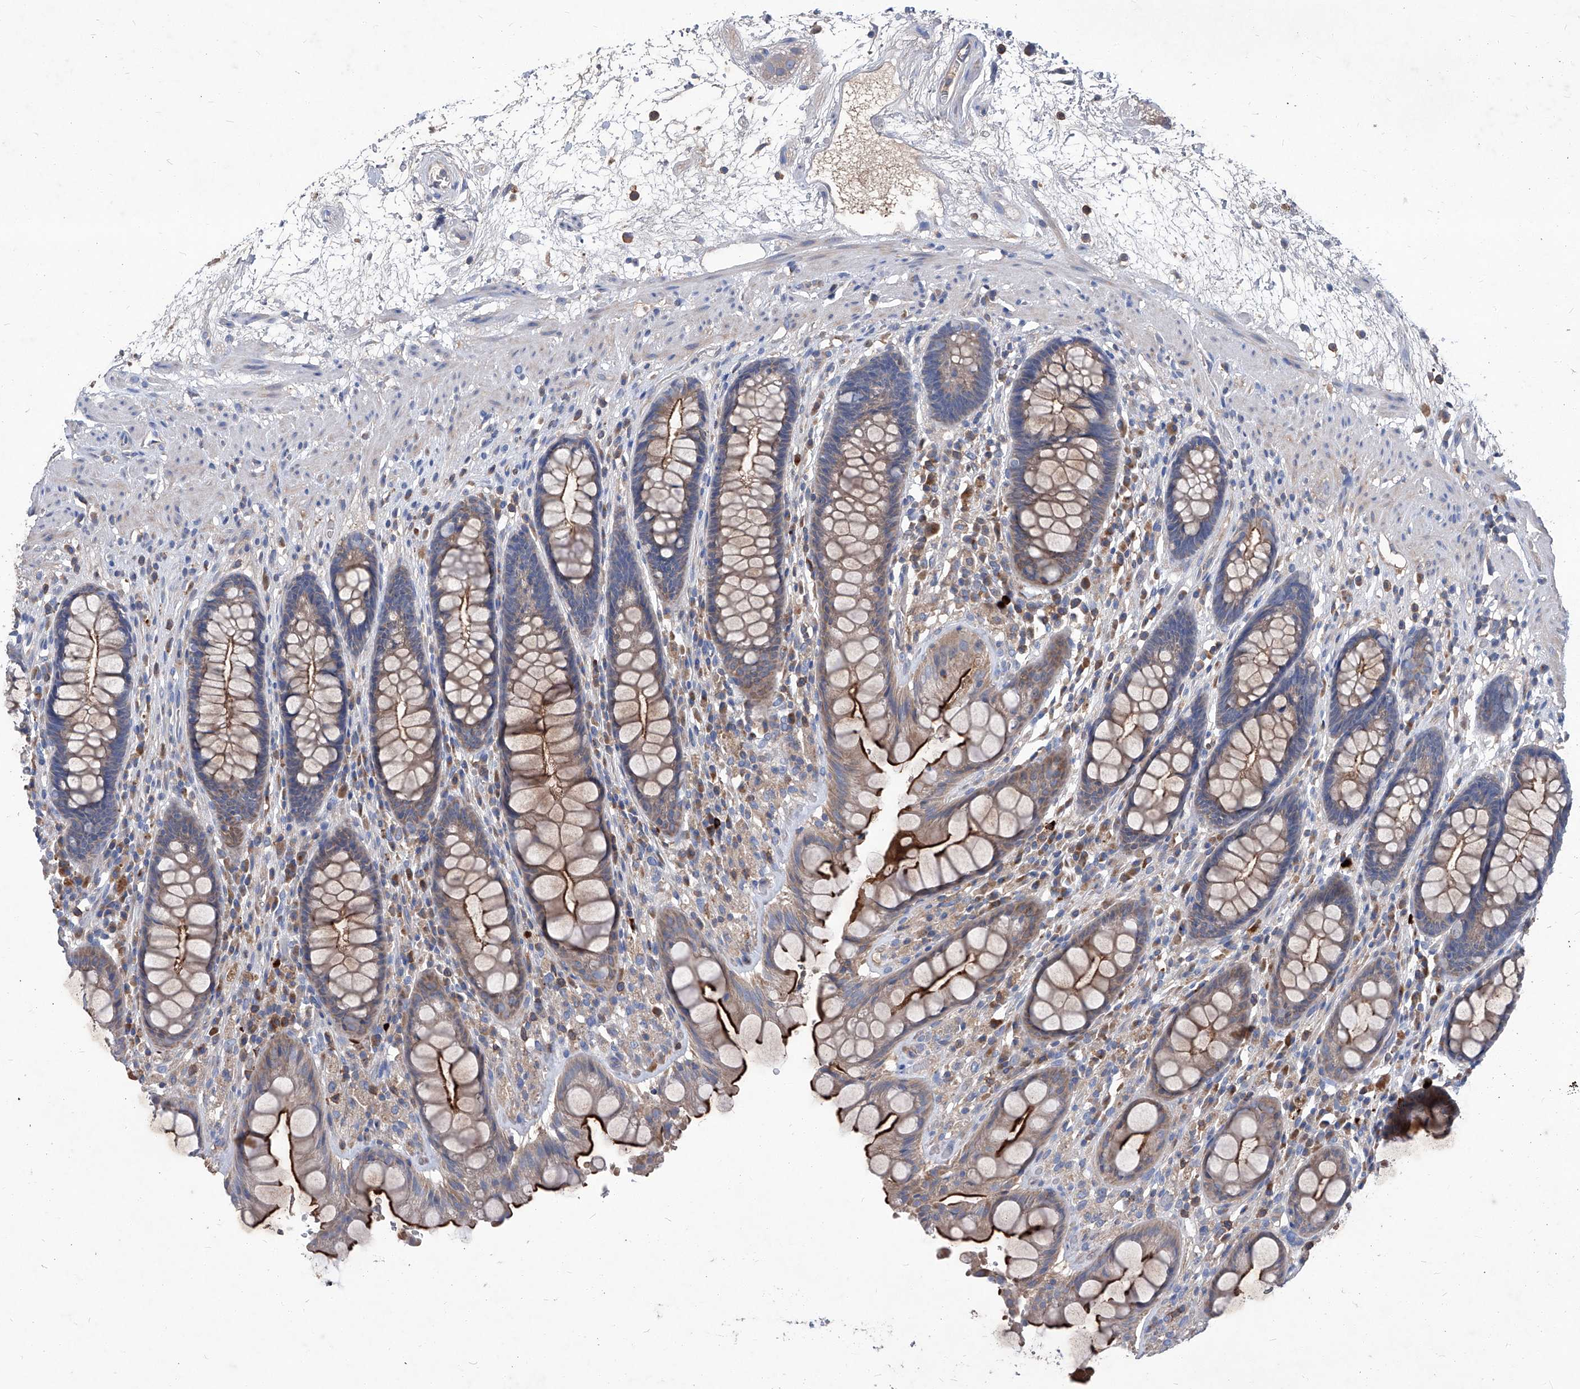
{"staining": {"intensity": "strong", "quantity": "25%-75%", "location": "cytoplasmic/membranous"}, "tissue": "rectum", "cell_type": "Glandular cells", "image_type": "normal", "snomed": [{"axis": "morphology", "description": "Normal tissue, NOS"}, {"axis": "topography", "description": "Rectum"}], "caption": "Rectum stained for a protein reveals strong cytoplasmic/membranous positivity in glandular cells. (brown staining indicates protein expression, while blue staining denotes nuclei).", "gene": "EPHA8", "patient": {"sex": "male", "age": 64}}